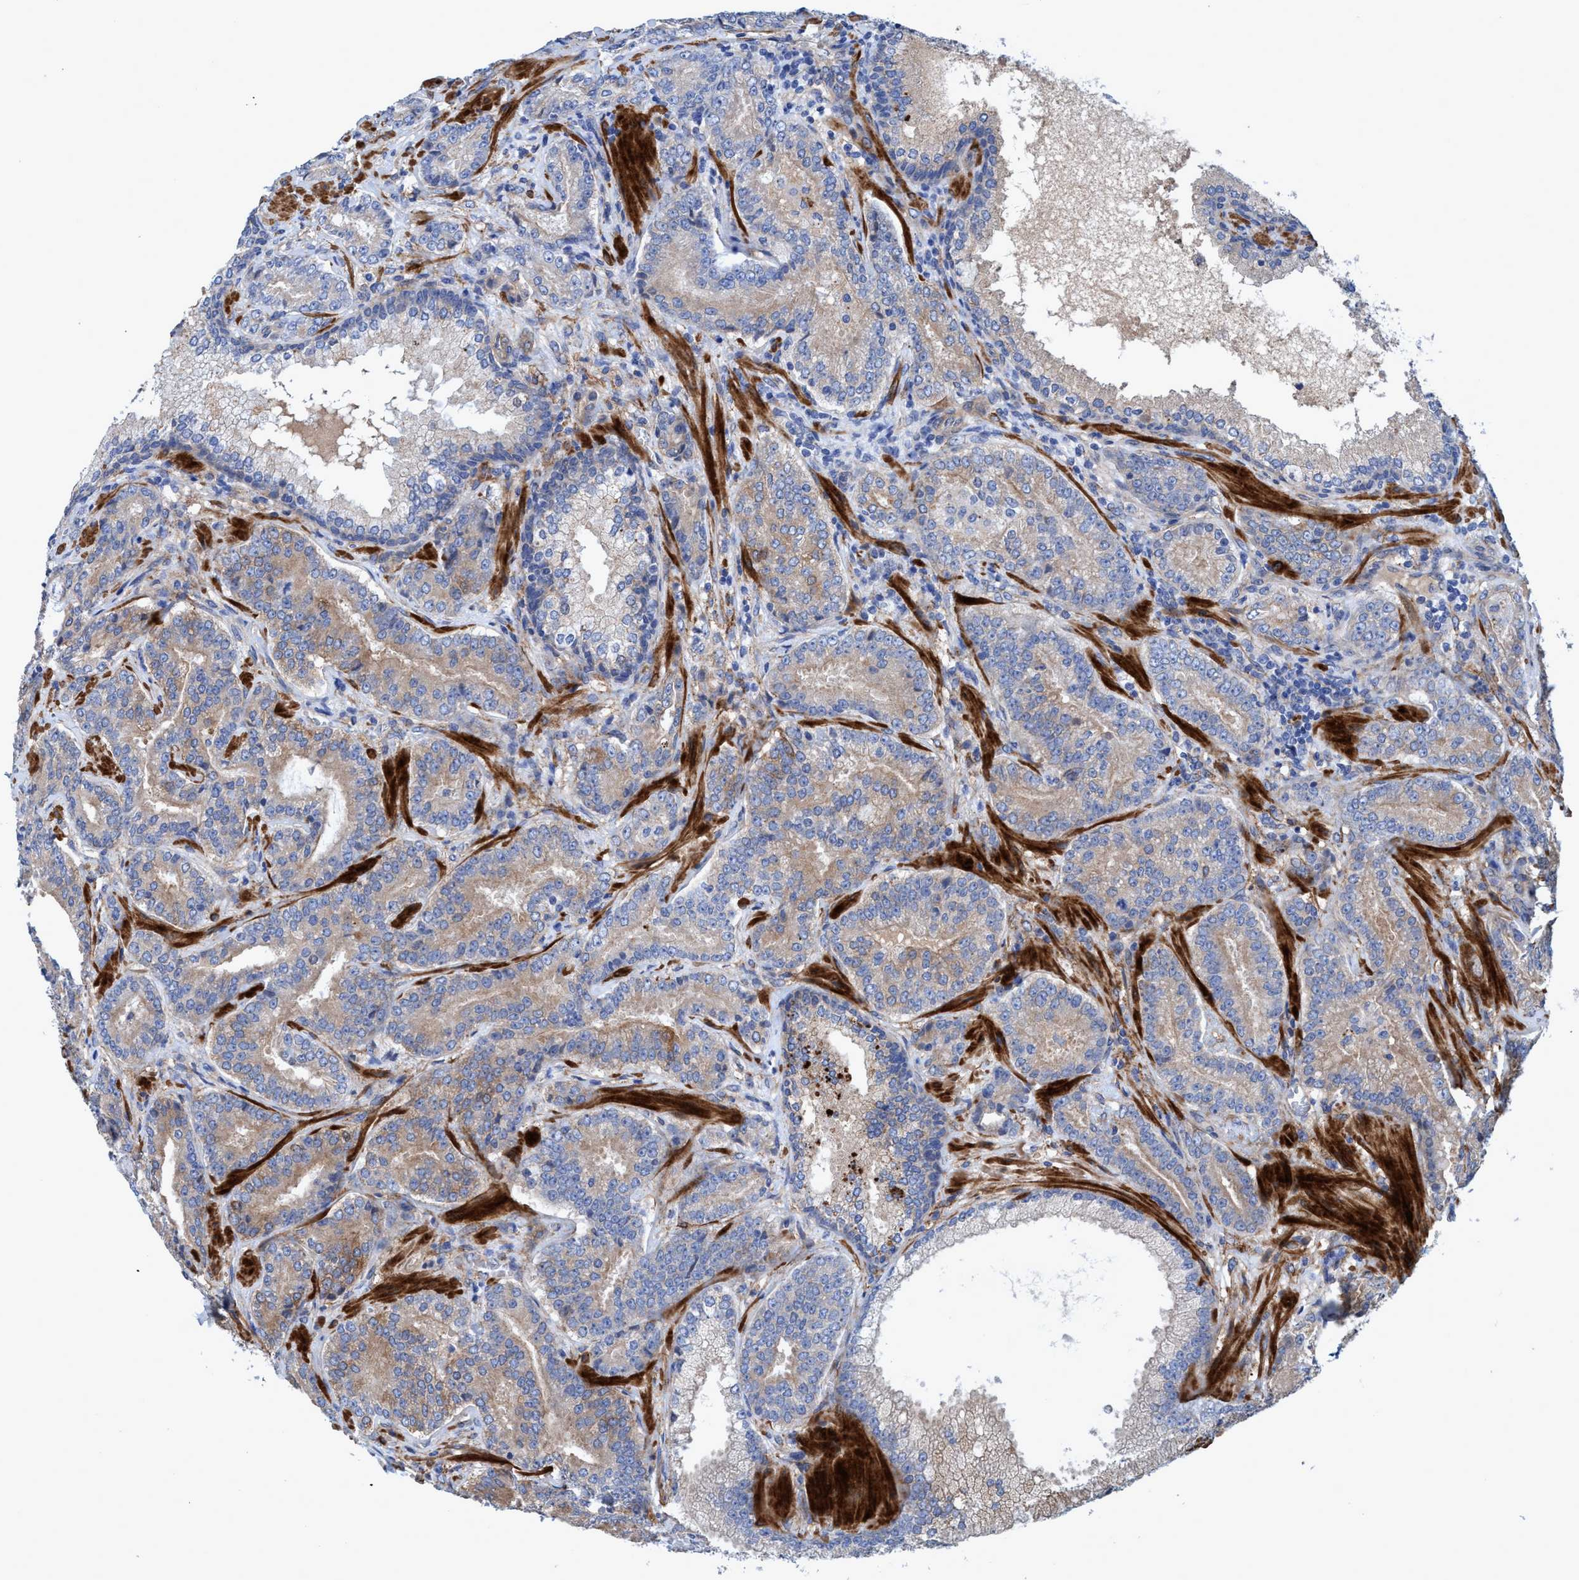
{"staining": {"intensity": "moderate", "quantity": "25%-75%", "location": "cytoplasmic/membranous"}, "tissue": "prostate cancer", "cell_type": "Tumor cells", "image_type": "cancer", "snomed": [{"axis": "morphology", "description": "Adenocarcinoma, Low grade"}, {"axis": "topography", "description": "Prostate"}], "caption": "IHC of human prostate cancer (low-grade adenocarcinoma) reveals medium levels of moderate cytoplasmic/membranous staining in approximately 25%-75% of tumor cells.", "gene": "GULP1", "patient": {"sex": "male", "age": 51}}